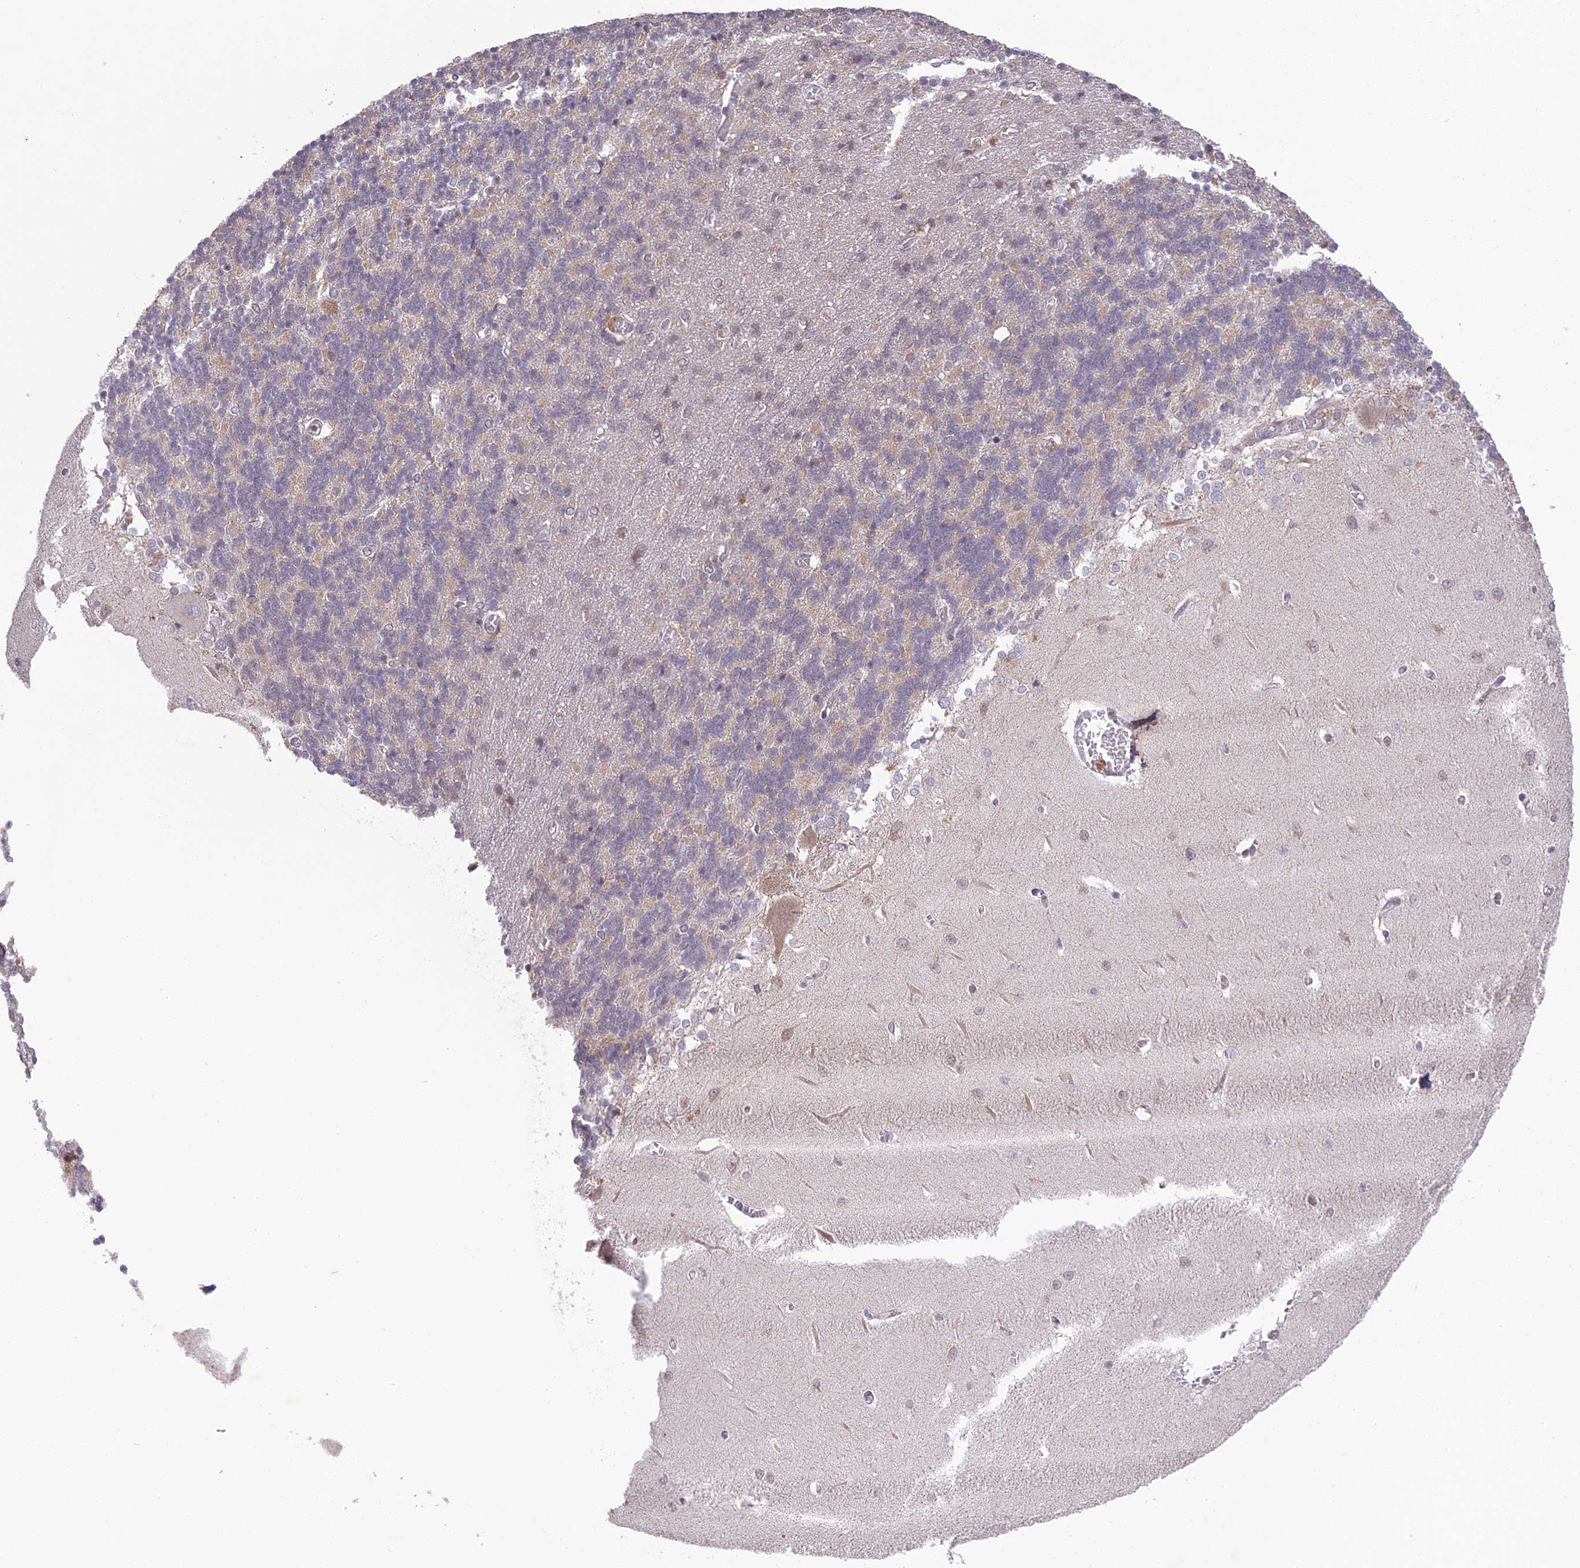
{"staining": {"intensity": "weak", "quantity": "25%-75%", "location": "cytoplasmic/membranous"}, "tissue": "cerebellum", "cell_type": "Cells in granular layer", "image_type": "normal", "snomed": [{"axis": "morphology", "description": "Normal tissue, NOS"}, {"axis": "topography", "description": "Cerebellum"}], "caption": "A high-resolution micrograph shows IHC staining of benign cerebellum, which shows weak cytoplasmic/membranous staining in approximately 25%-75% of cells in granular layer. (Stains: DAB in brown, nuclei in blue, Microscopy: brightfield microscopy at high magnification).", "gene": "ERG28", "patient": {"sex": "male", "age": 37}}